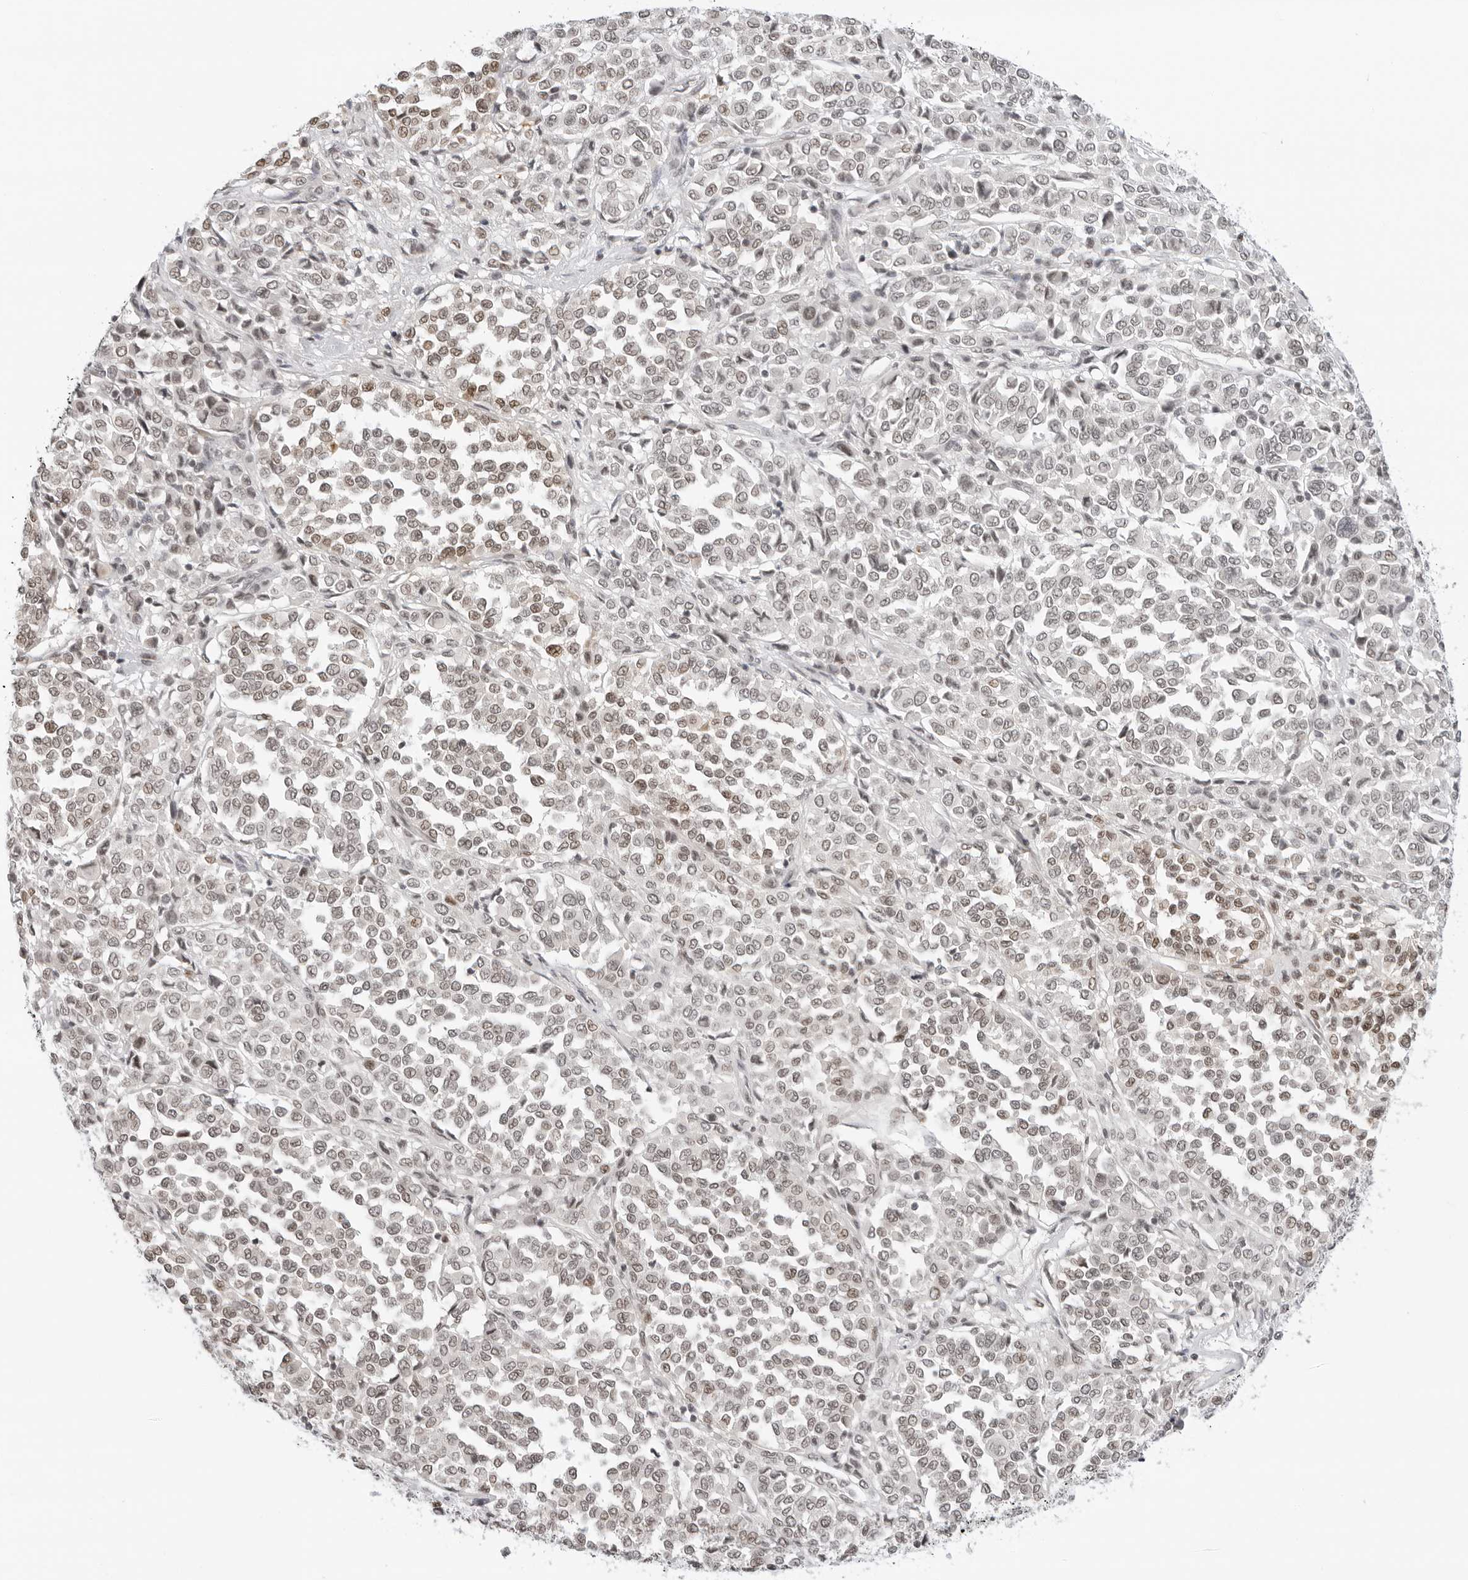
{"staining": {"intensity": "moderate", "quantity": "25%-75%", "location": "nuclear"}, "tissue": "melanoma", "cell_type": "Tumor cells", "image_type": "cancer", "snomed": [{"axis": "morphology", "description": "Malignant melanoma, Metastatic site"}, {"axis": "topography", "description": "Pancreas"}], "caption": "Human malignant melanoma (metastatic site) stained for a protein (brown) reveals moderate nuclear positive positivity in approximately 25%-75% of tumor cells.", "gene": "MSH6", "patient": {"sex": "female", "age": 30}}